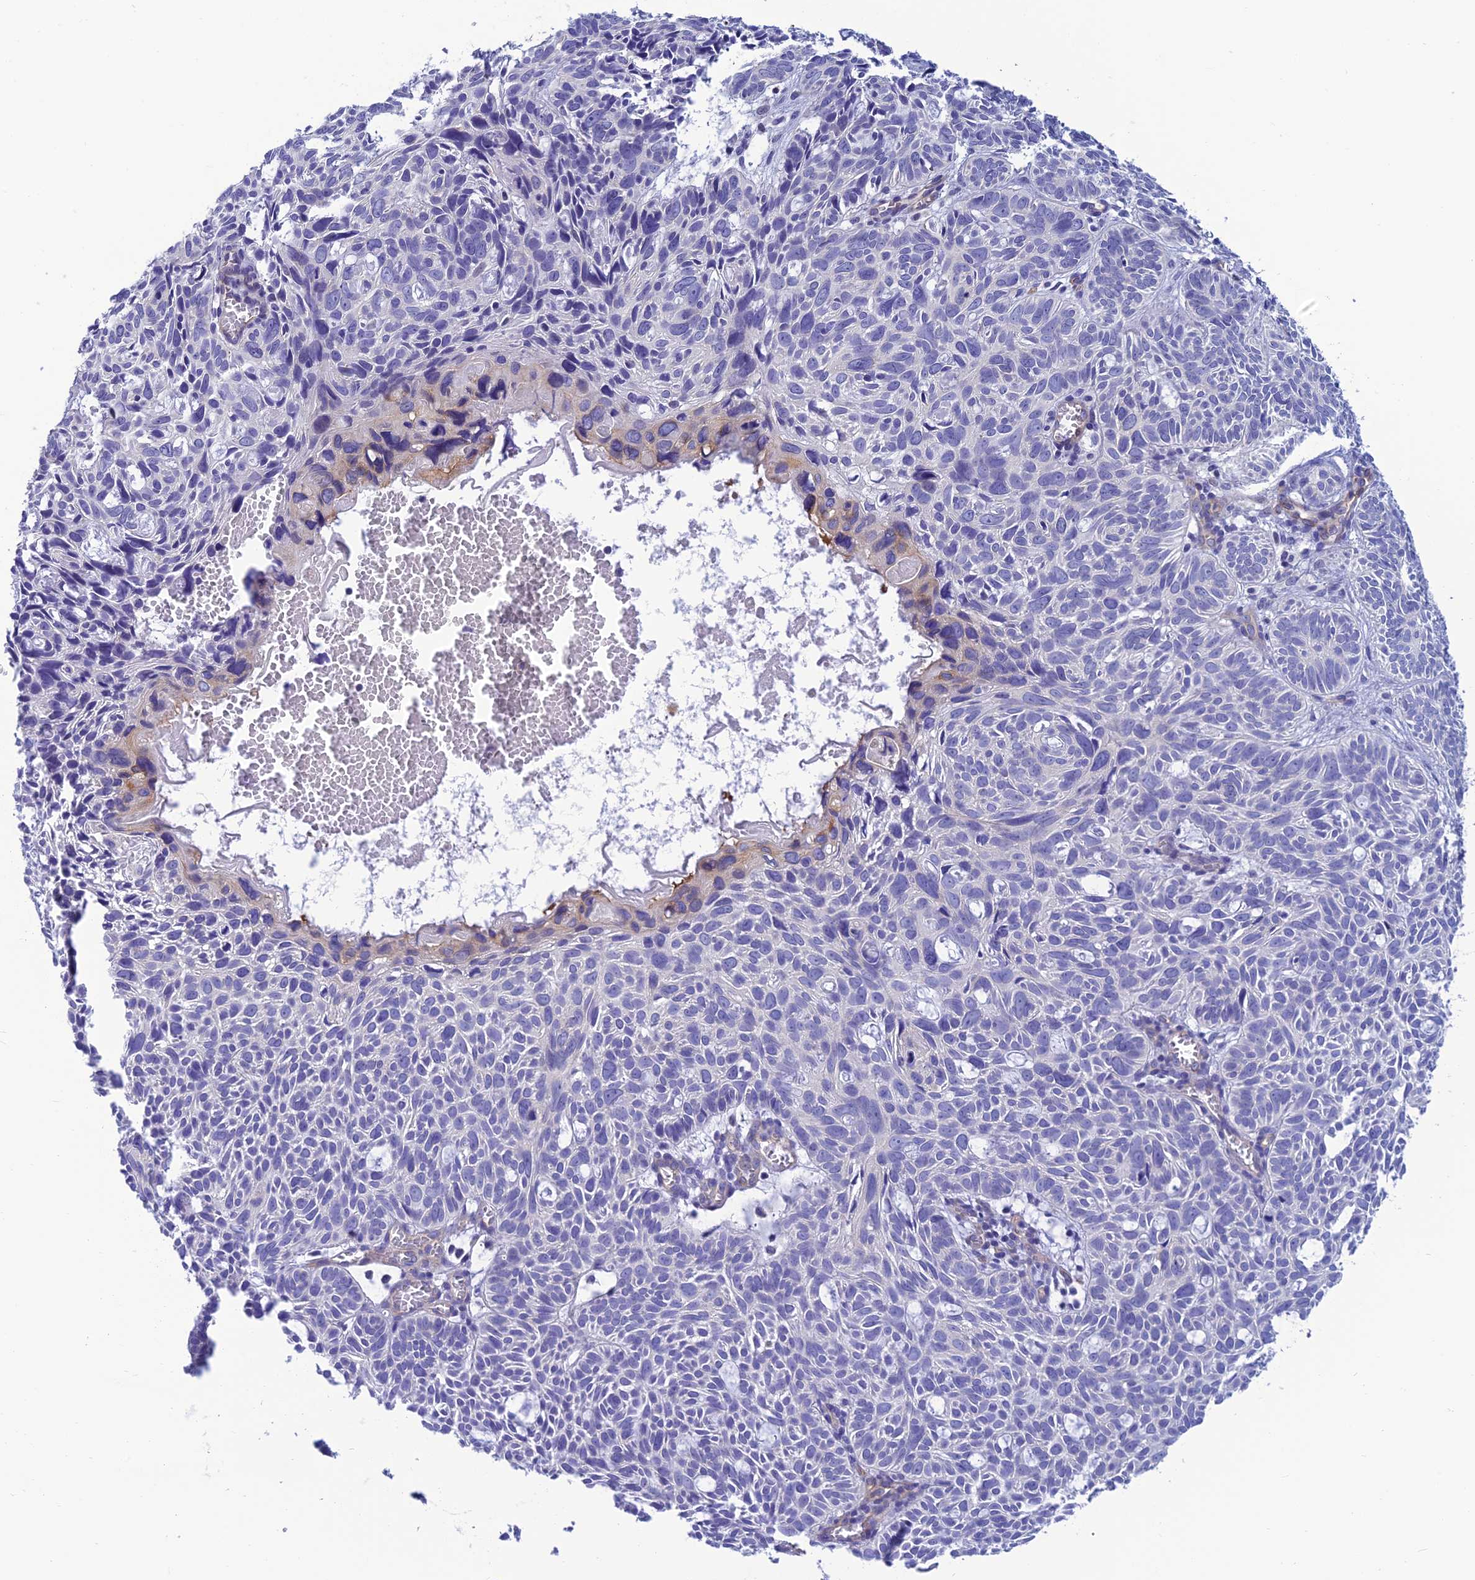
{"staining": {"intensity": "negative", "quantity": "none", "location": "none"}, "tissue": "skin cancer", "cell_type": "Tumor cells", "image_type": "cancer", "snomed": [{"axis": "morphology", "description": "Basal cell carcinoma"}, {"axis": "topography", "description": "Skin"}], "caption": "The micrograph demonstrates no significant expression in tumor cells of skin cancer (basal cell carcinoma).", "gene": "PPFIA3", "patient": {"sex": "male", "age": 69}}